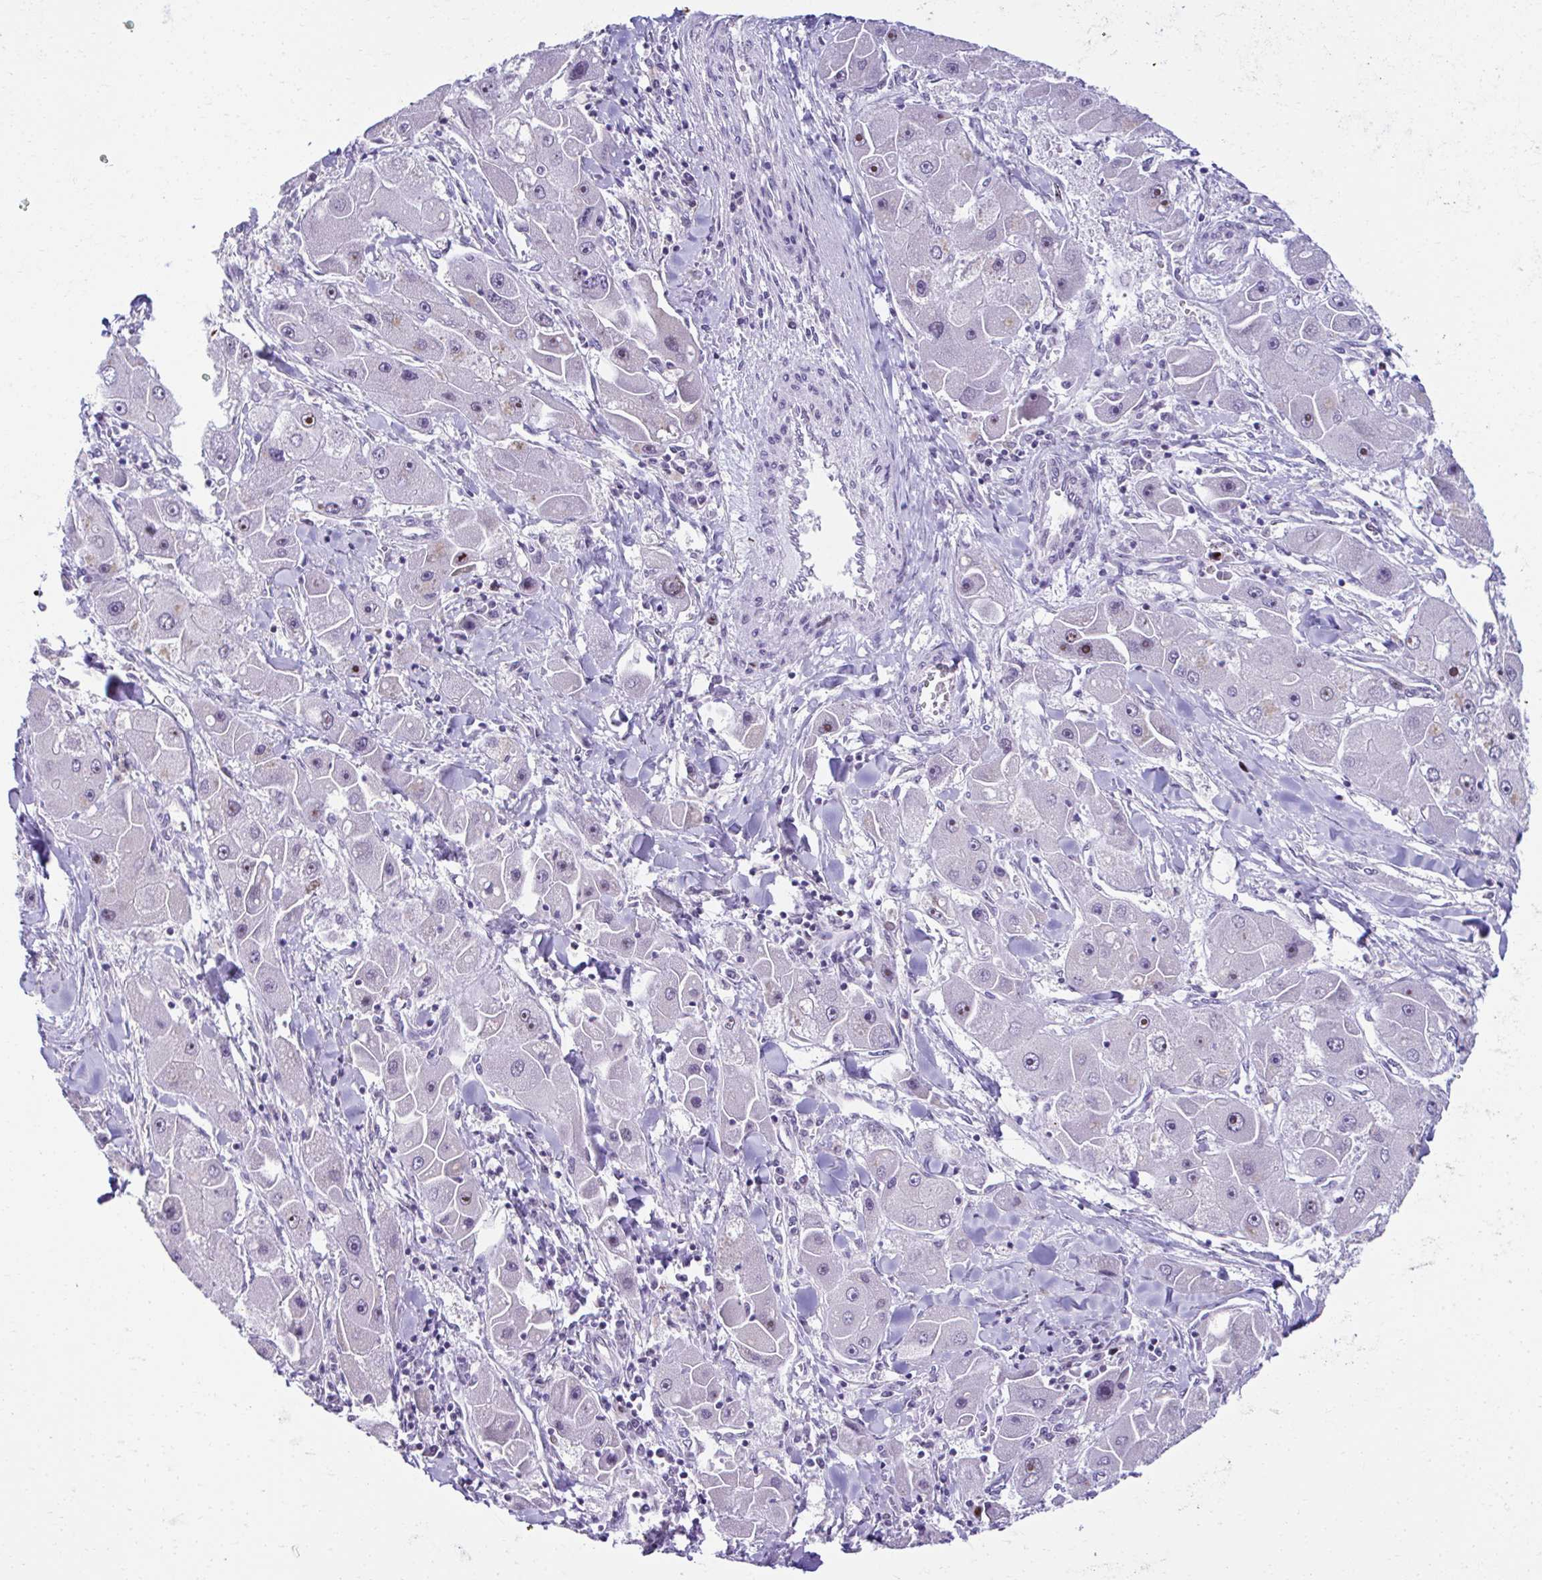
{"staining": {"intensity": "moderate", "quantity": "<25%", "location": "nuclear"}, "tissue": "liver cancer", "cell_type": "Tumor cells", "image_type": "cancer", "snomed": [{"axis": "morphology", "description": "Carcinoma, Hepatocellular, NOS"}, {"axis": "topography", "description": "Liver"}], "caption": "A histopathology image of human hepatocellular carcinoma (liver) stained for a protein displays moderate nuclear brown staining in tumor cells.", "gene": "CEP72", "patient": {"sex": "male", "age": 24}}